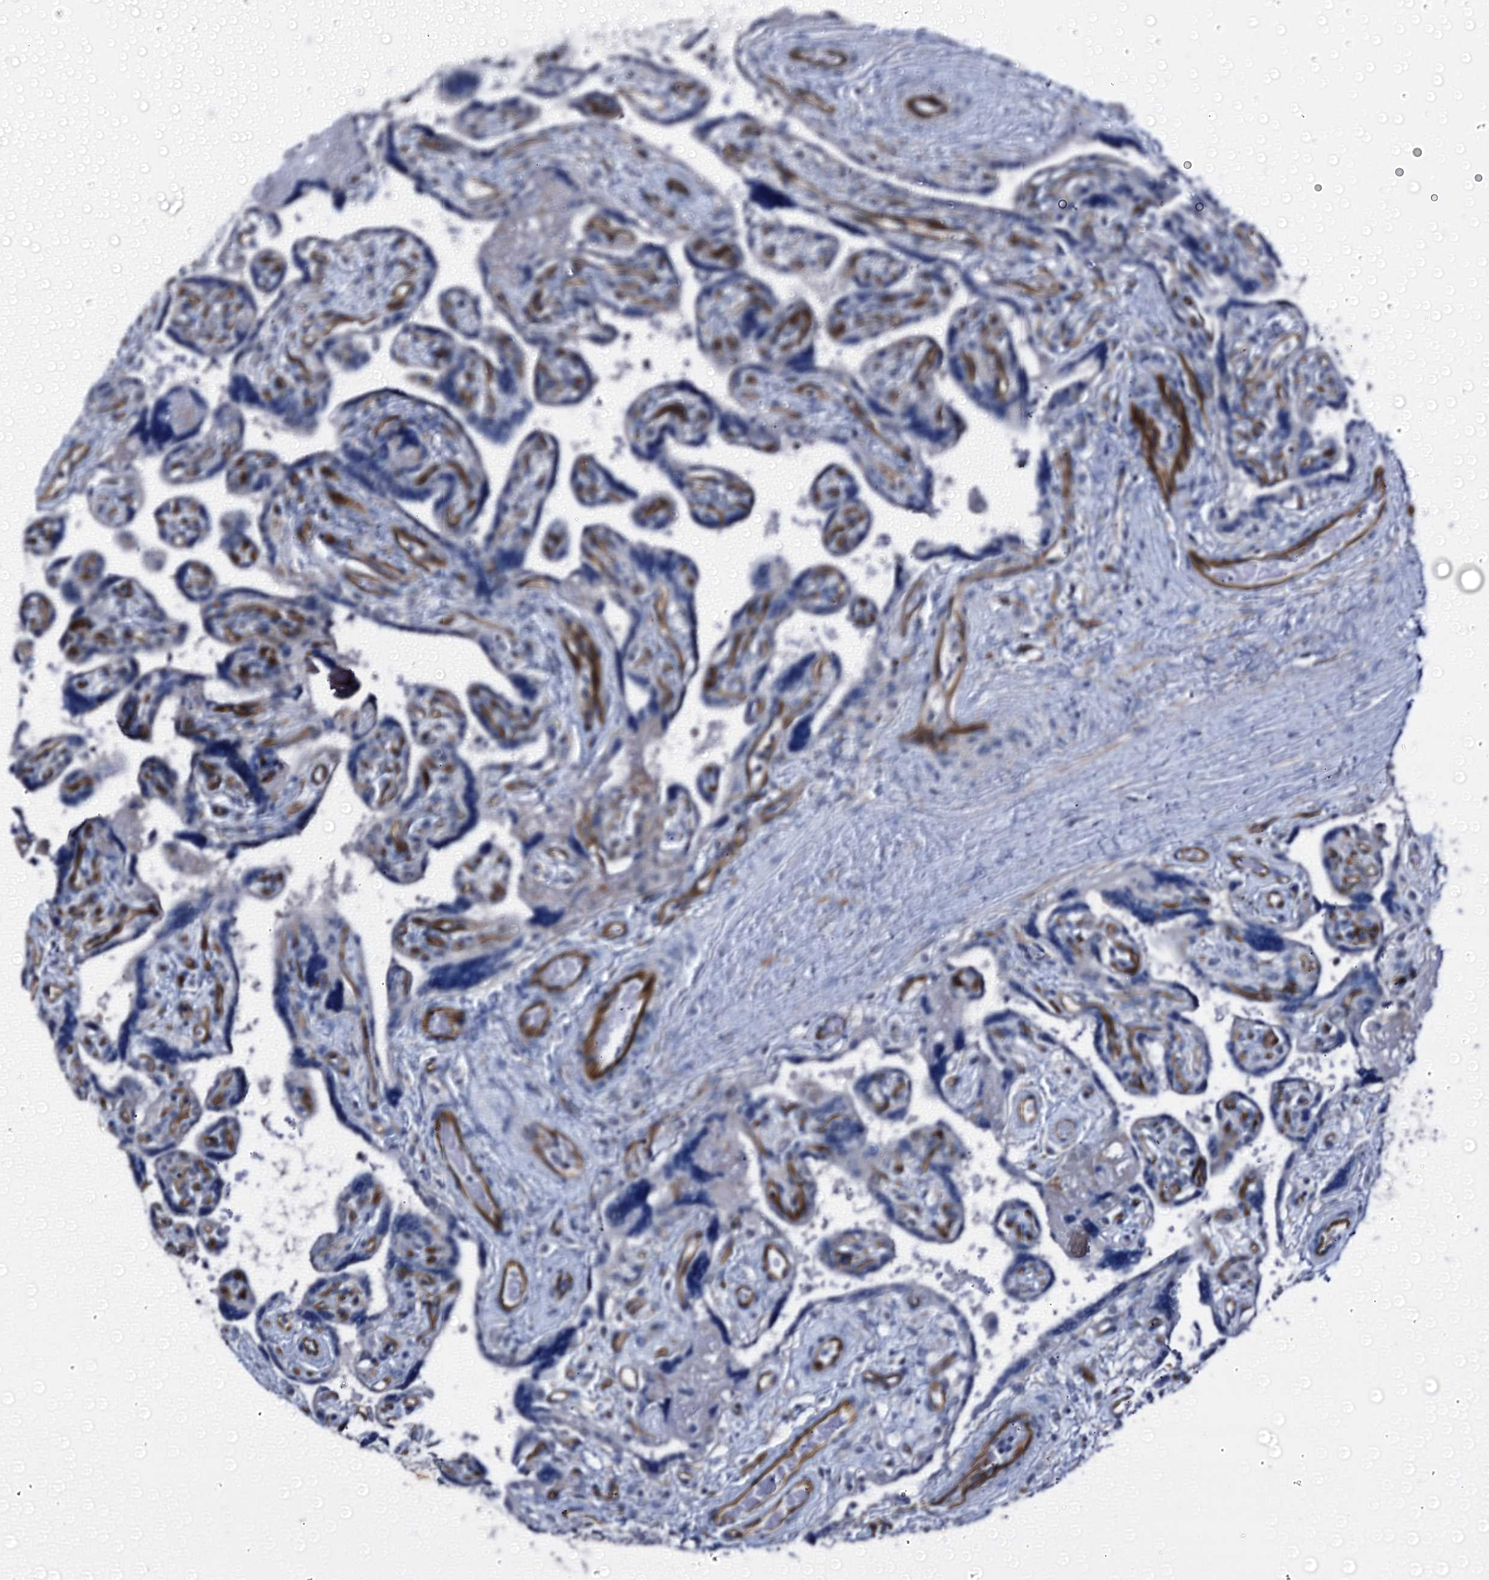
{"staining": {"intensity": "negative", "quantity": "none", "location": "none"}, "tissue": "placenta", "cell_type": "Trophoblastic cells", "image_type": "normal", "snomed": [{"axis": "morphology", "description": "Normal tissue, NOS"}, {"axis": "topography", "description": "Placenta"}], "caption": "This is an immunohistochemistry (IHC) image of unremarkable placenta. There is no expression in trophoblastic cells.", "gene": "EMG1", "patient": {"sex": "female", "age": 39}}